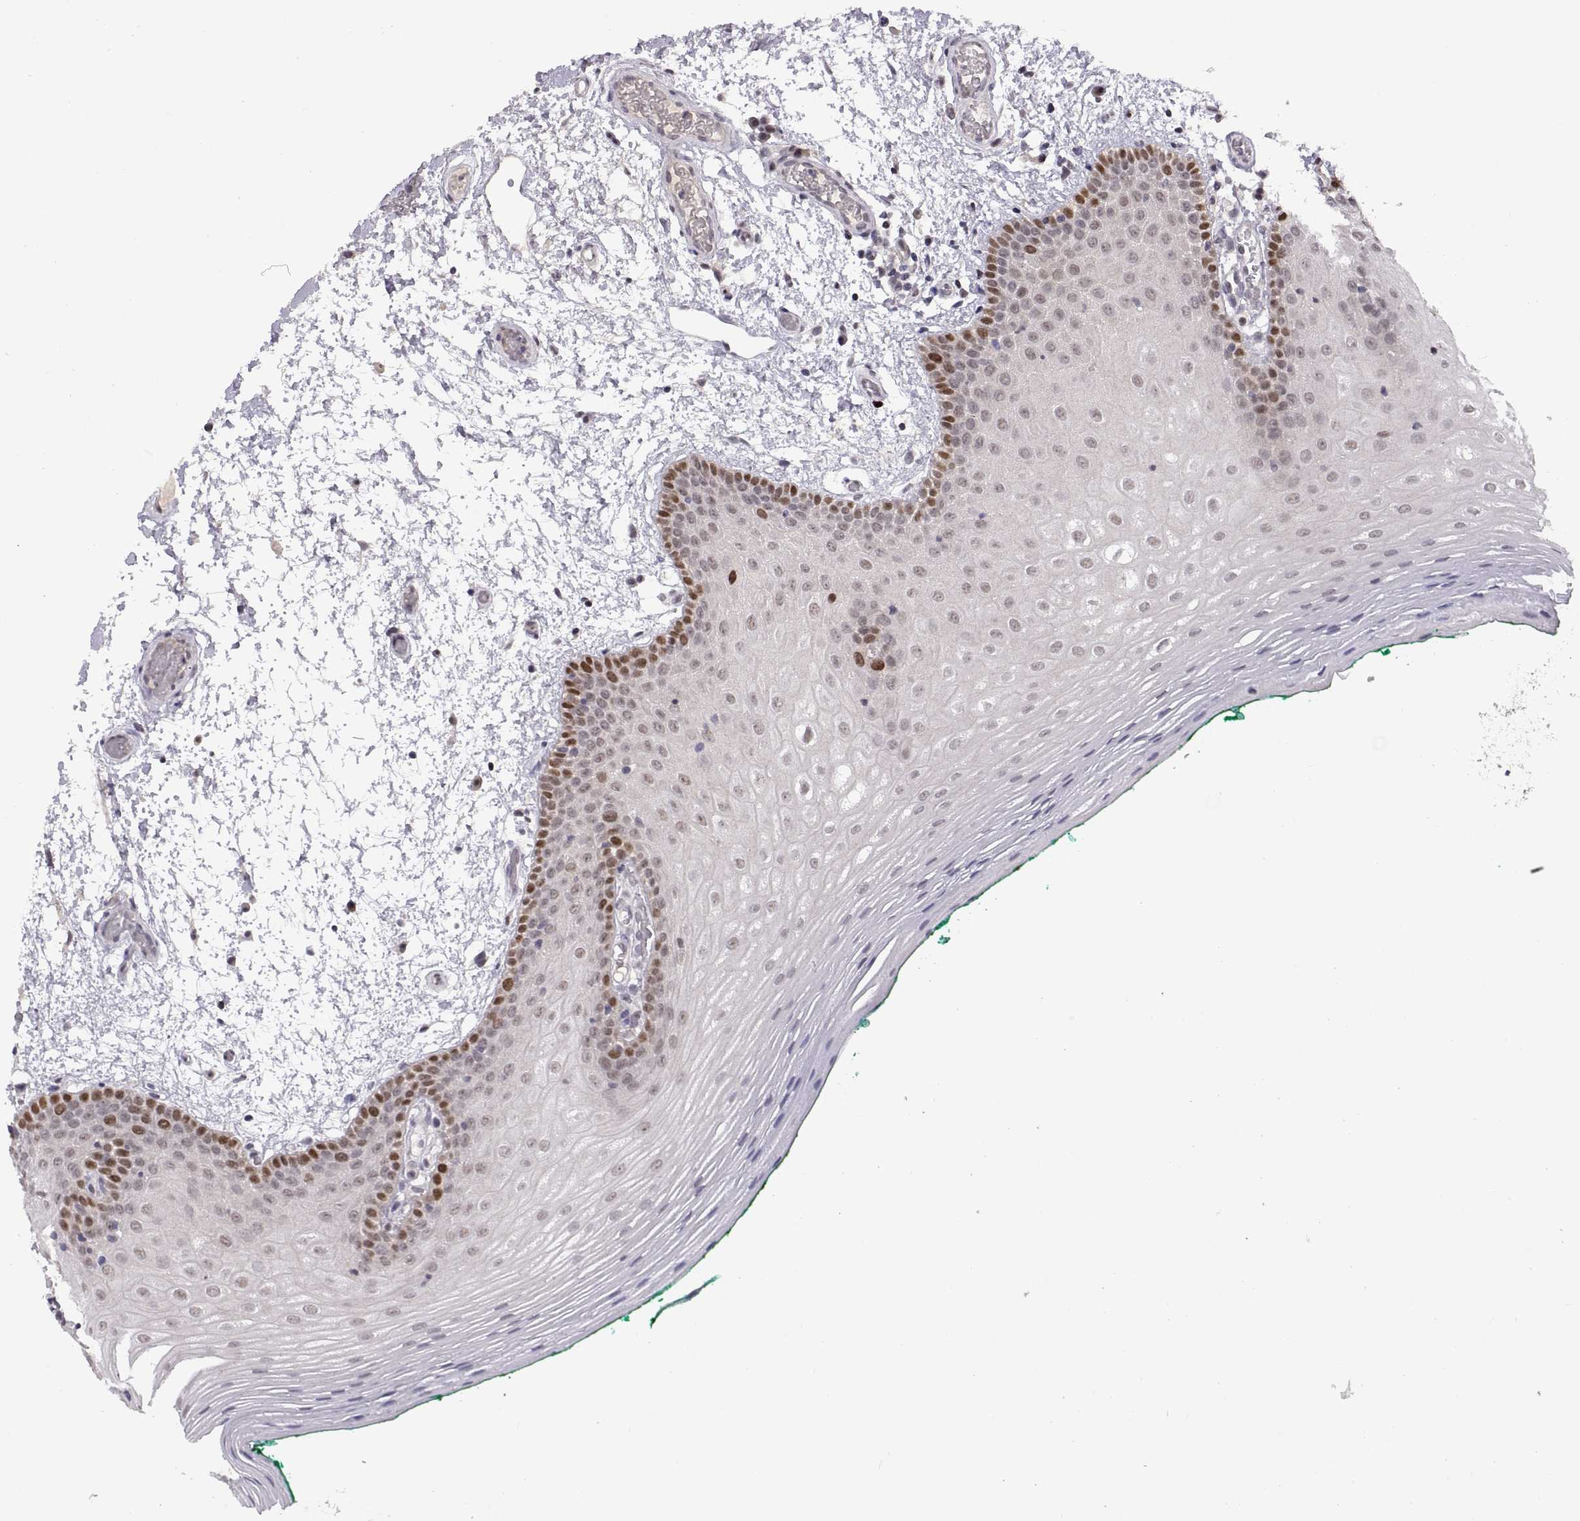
{"staining": {"intensity": "moderate", "quantity": "25%-75%", "location": "nuclear"}, "tissue": "oral mucosa", "cell_type": "Squamous epithelial cells", "image_type": "normal", "snomed": [{"axis": "morphology", "description": "Normal tissue, NOS"}, {"axis": "morphology", "description": "Squamous cell carcinoma, NOS"}, {"axis": "topography", "description": "Oral tissue"}, {"axis": "topography", "description": "Head-Neck"}], "caption": "This is a photomicrograph of immunohistochemistry staining of normal oral mucosa, which shows moderate staining in the nuclear of squamous epithelial cells.", "gene": "CHFR", "patient": {"sex": "male", "age": 78}}